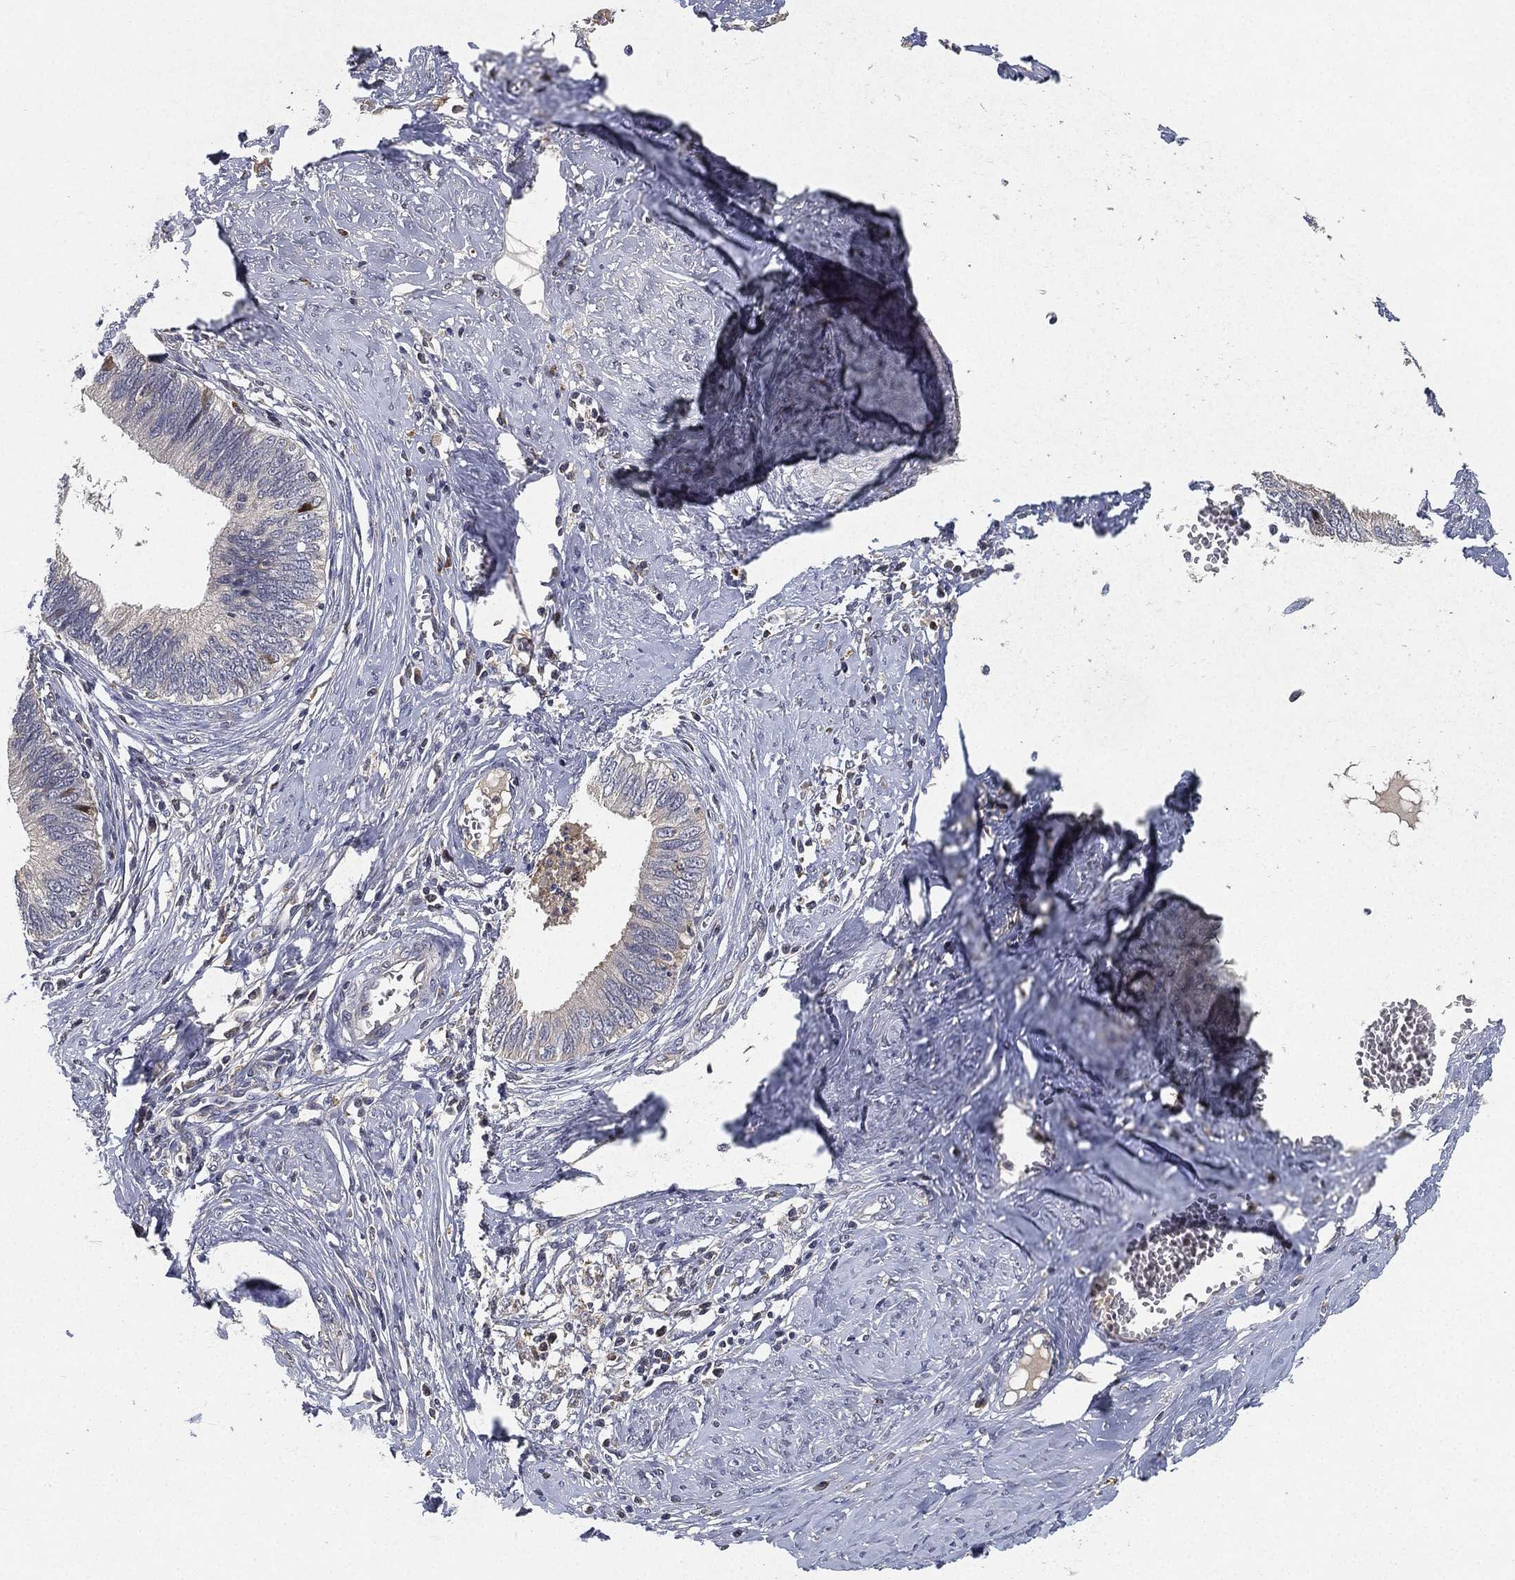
{"staining": {"intensity": "negative", "quantity": "none", "location": "none"}, "tissue": "cervical cancer", "cell_type": "Tumor cells", "image_type": "cancer", "snomed": [{"axis": "morphology", "description": "Adenocarcinoma, NOS"}, {"axis": "topography", "description": "Cervix"}], "caption": "DAB (3,3'-diaminobenzidine) immunohistochemical staining of cervical adenocarcinoma reveals no significant positivity in tumor cells.", "gene": "CFAP251", "patient": {"sex": "female", "age": 42}}